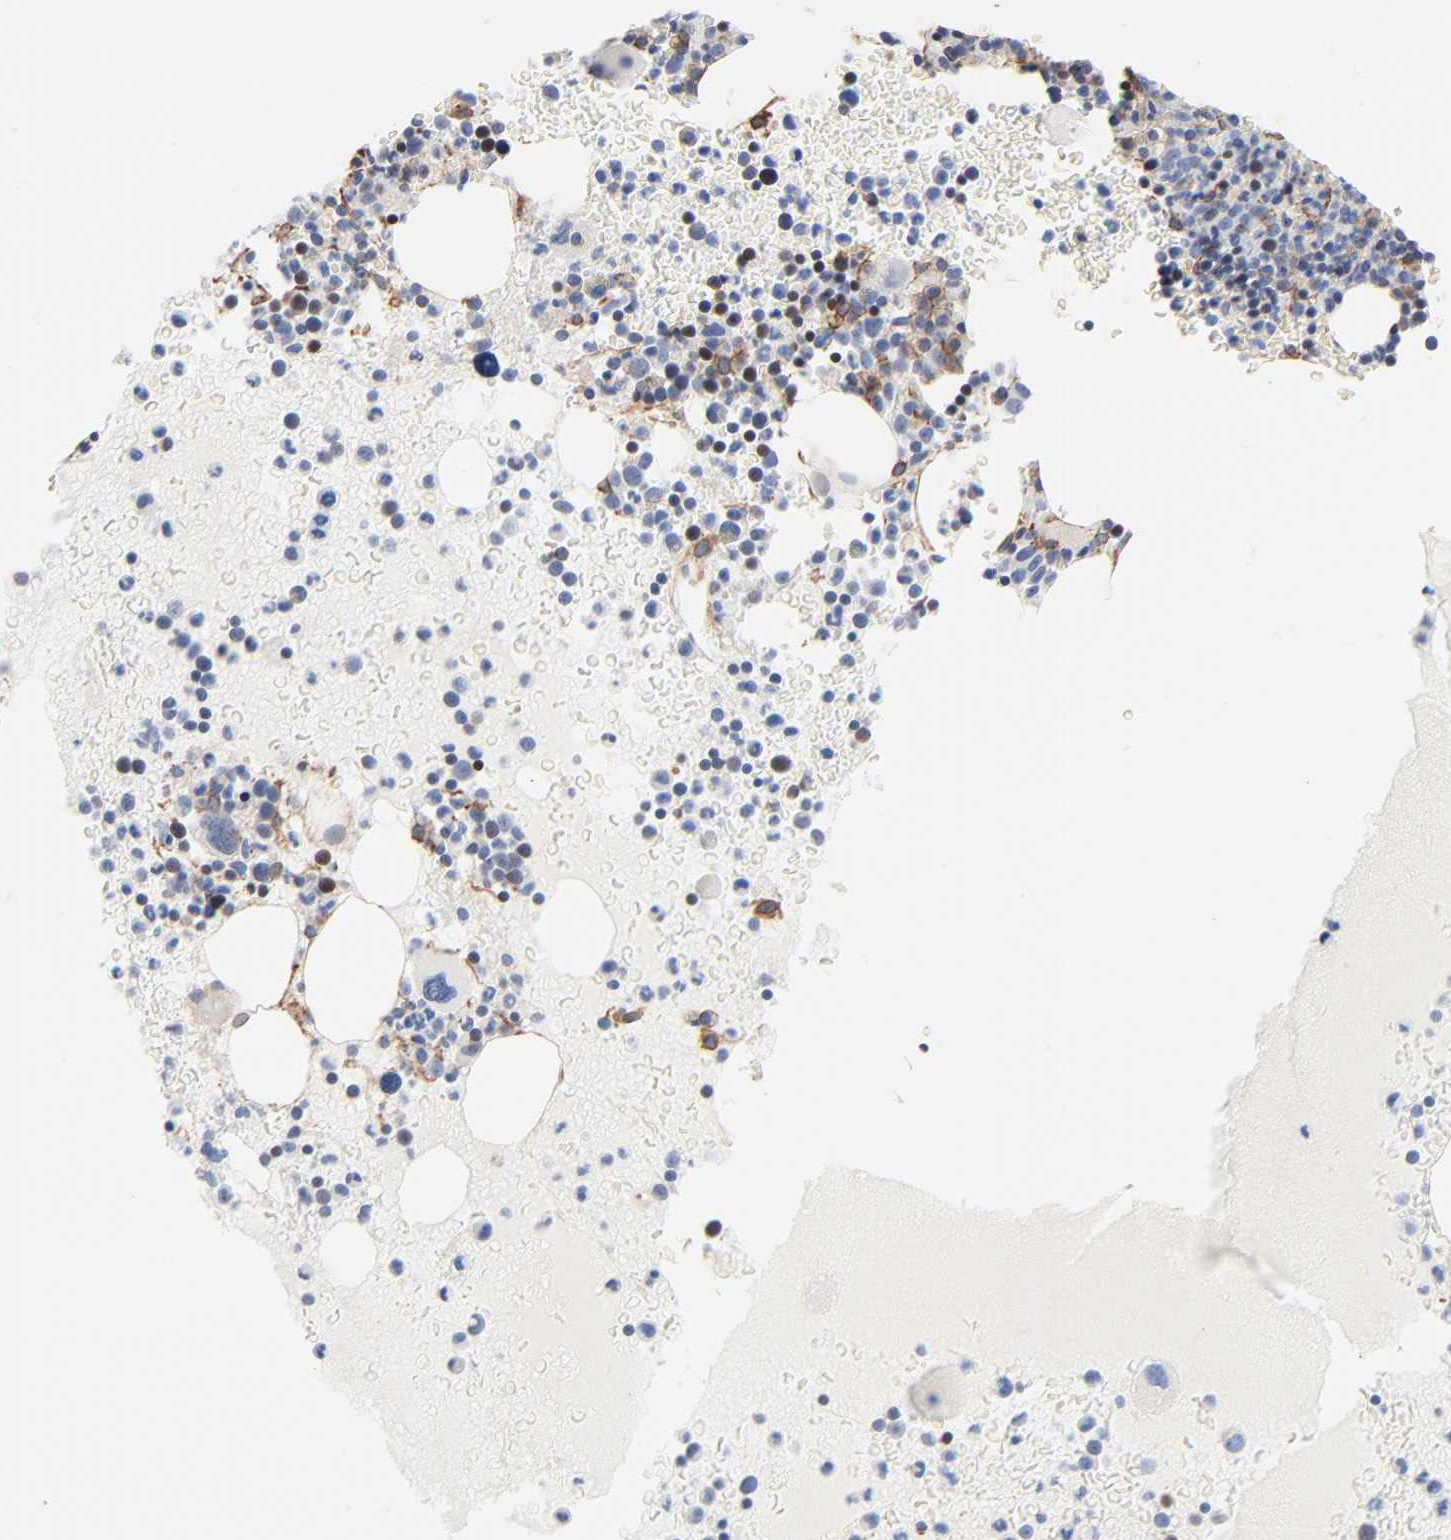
{"staining": {"intensity": "moderate", "quantity": "<25%", "location": "cytoplasmic/membranous"}, "tissue": "bone marrow", "cell_type": "Hematopoietic cells", "image_type": "normal", "snomed": [{"axis": "morphology", "description": "Normal tissue, NOS"}, {"axis": "topography", "description": "Bone marrow"}], "caption": "Hematopoietic cells demonstrate low levels of moderate cytoplasmic/membranous staining in approximately <25% of cells in normal human bone marrow. Nuclei are stained in blue.", "gene": "ABCD4", "patient": {"sex": "male", "age": 68}}